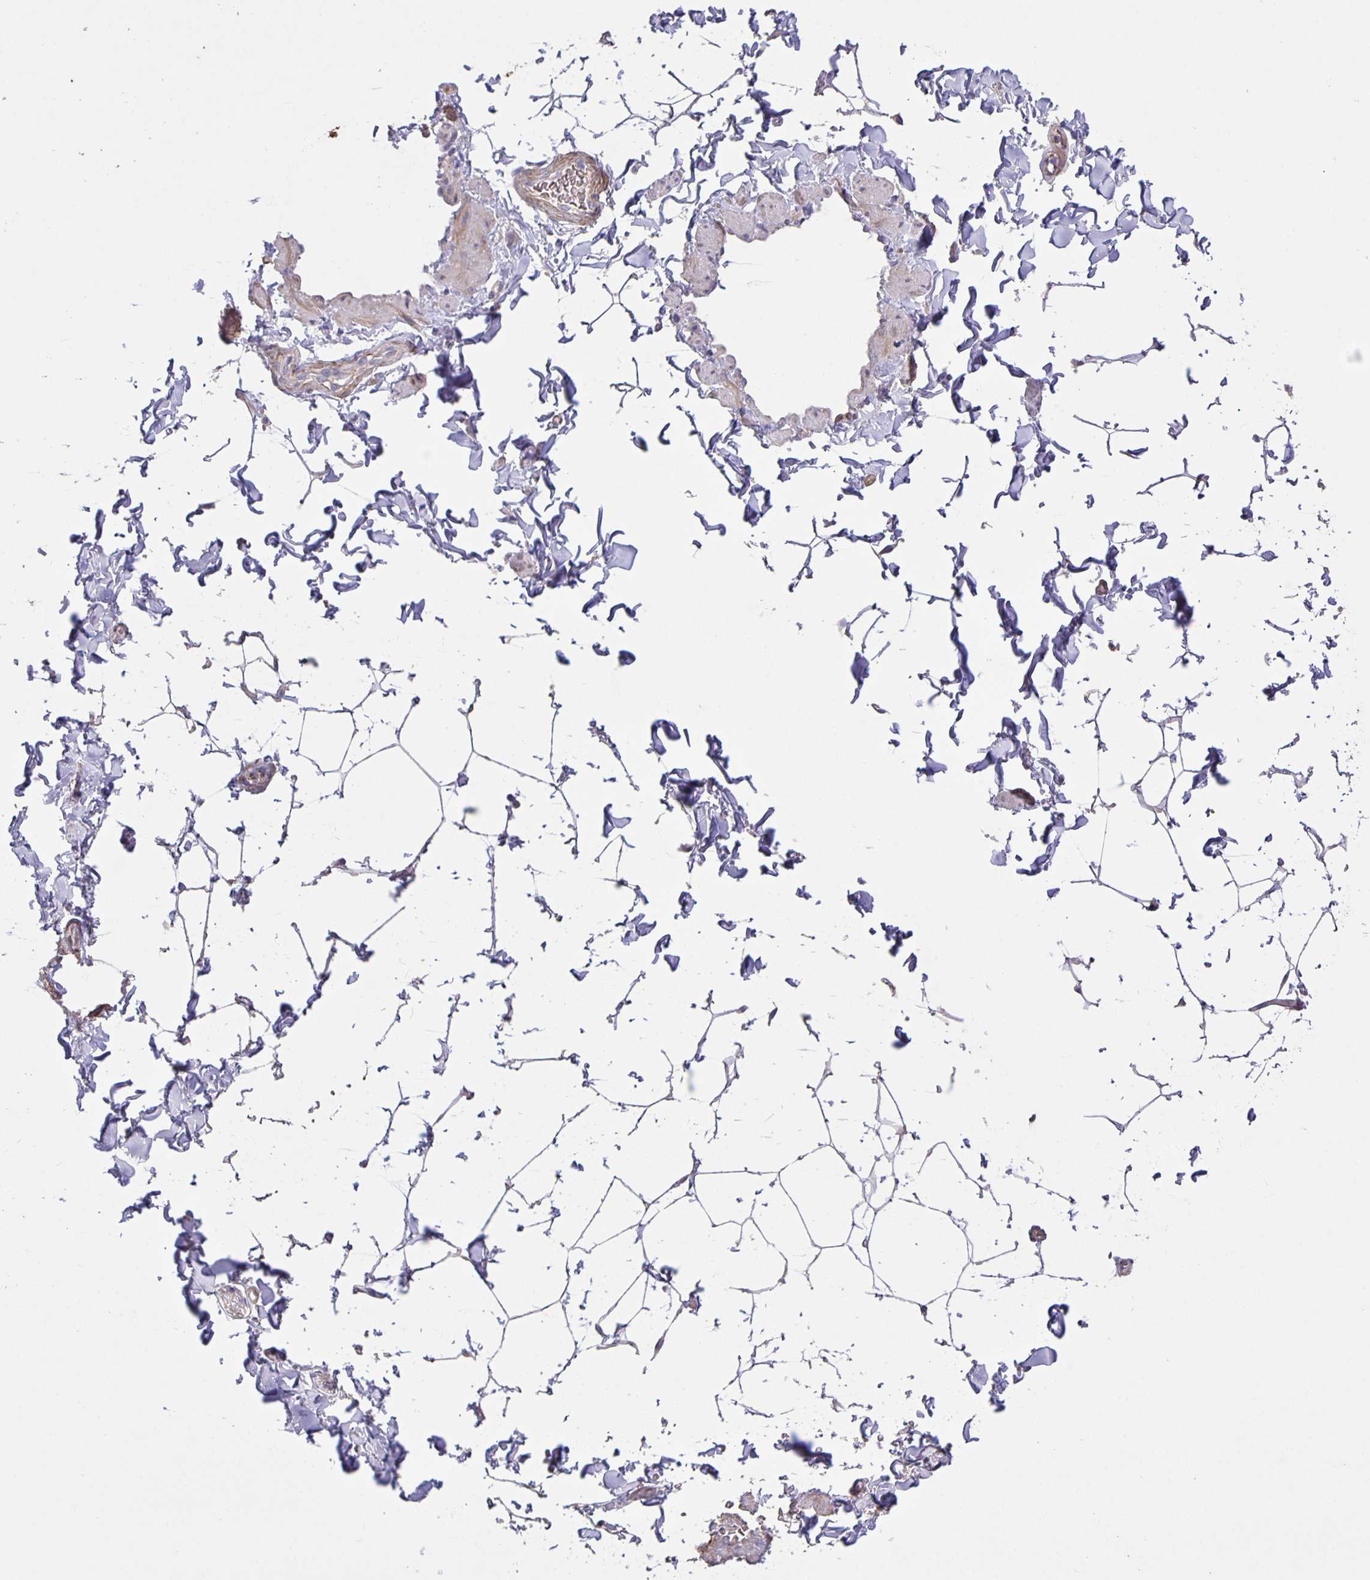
{"staining": {"intensity": "negative", "quantity": "none", "location": "none"}, "tissue": "adipose tissue", "cell_type": "Adipocytes", "image_type": "normal", "snomed": [{"axis": "morphology", "description": "Normal tissue, NOS"}, {"axis": "topography", "description": "Epididymis"}, {"axis": "topography", "description": "Peripheral nerve tissue"}], "caption": "Immunohistochemistry (IHC) micrograph of normal adipose tissue: adipose tissue stained with DAB shows no significant protein expression in adipocytes. (Stains: DAB immunohistochemistry (IHC) with hematoxylin counter stain, Microscopy: brightfield microscopy at high magnification).", "gene": "SRCIN1", "patient": {"sex": "male", "age": 32}}